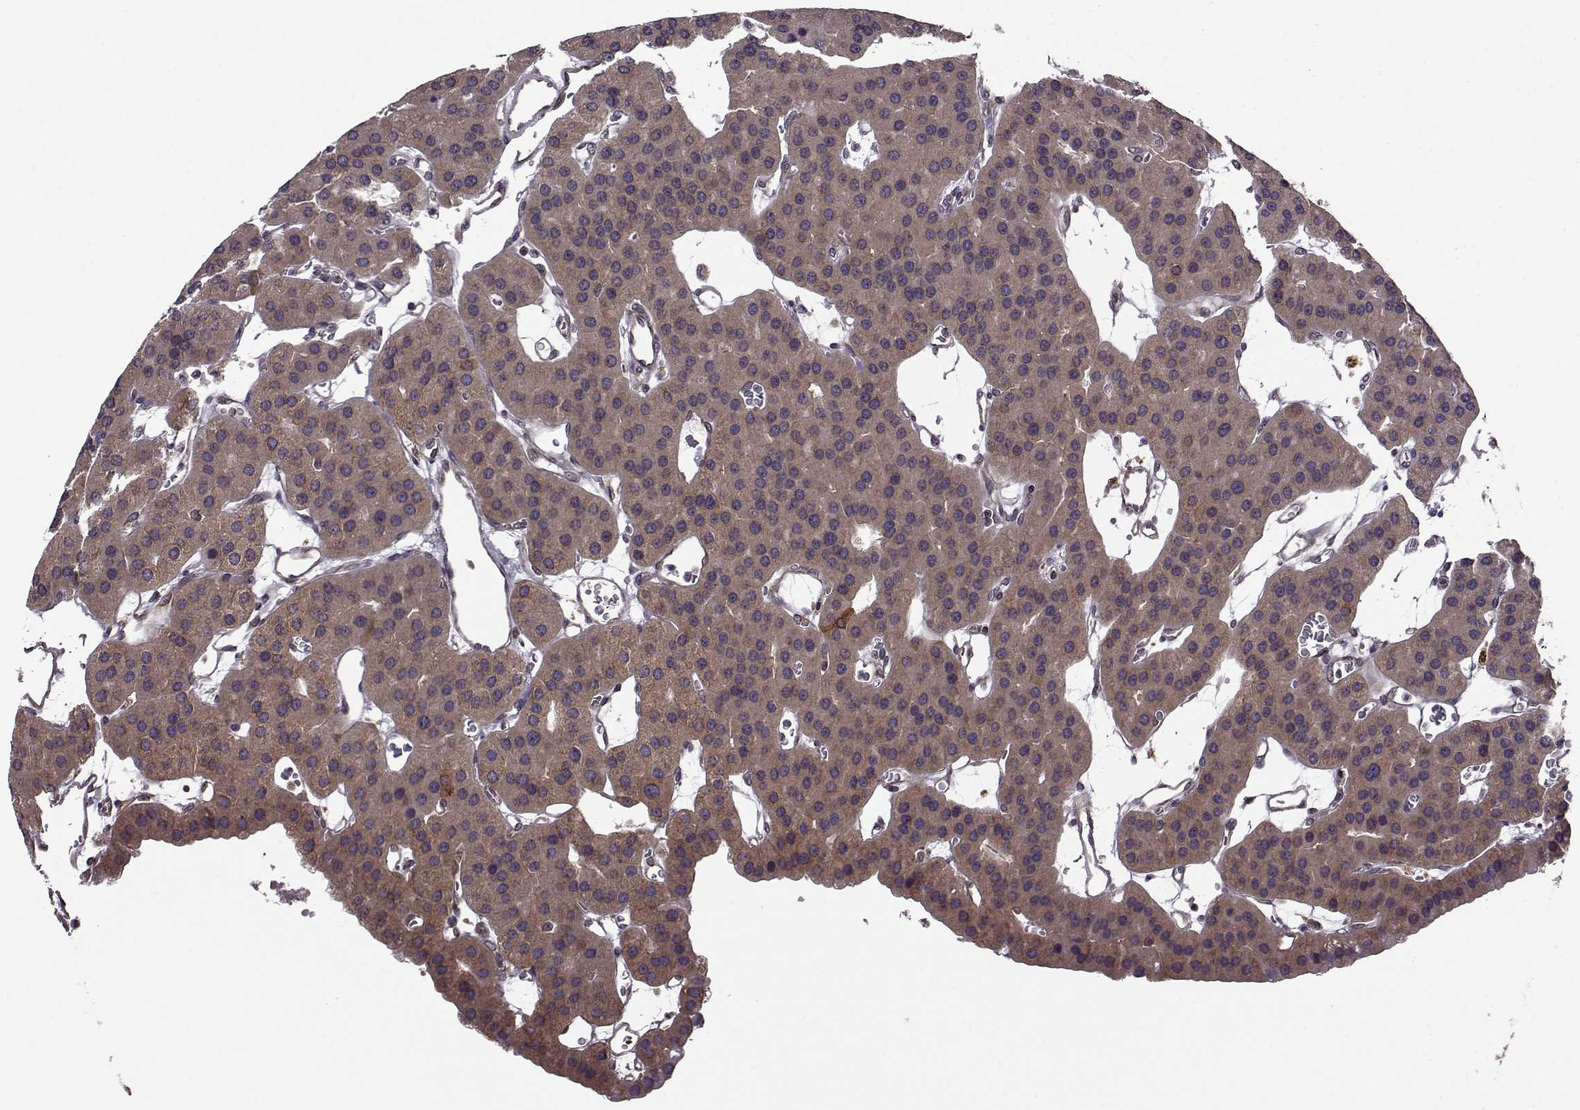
{"staining": {"intensity": "moderate", "quantity": ">75%", "location": "cytoplasmic/membranous"}, "tissue": "parathyroid gland", "cell_type": "Glandular cells", "image_type": "normal", "snomed": [{"axis": "morphology", "description": "Normal tissue, NOS"}, {"axis": "morphology", "description": "Adenoma, NOS"}, {"axis": "topography", "description": "Parathyroid gland"}], "caption": "About >75% of glandular cells in normal parathyroid gland demonstrate moderate cytoplasmic/membranous protein staining as visualized by brown immunohistochemical staining.", "gene": "URI1", "patient": {"sex": "female", "age": 86}}